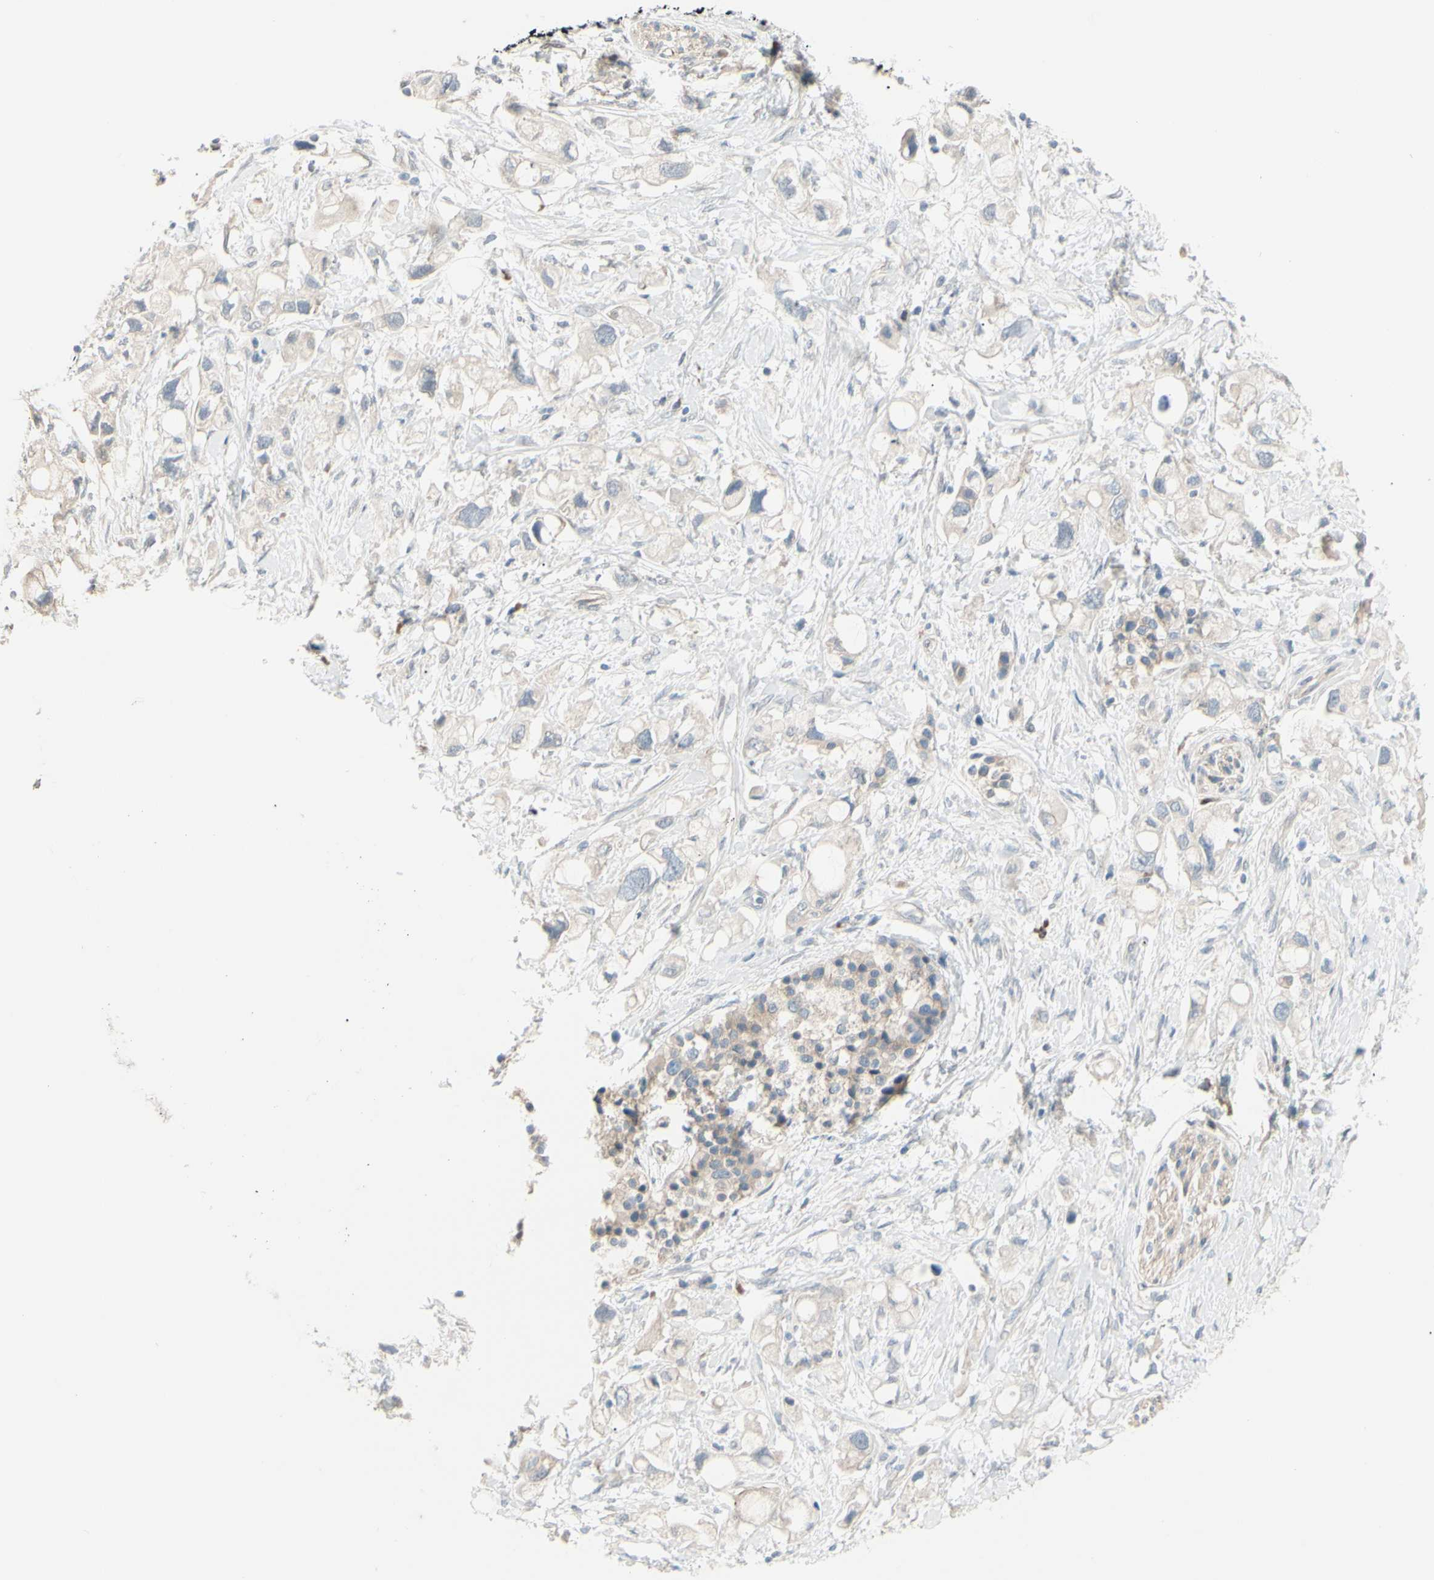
{"staining": {"intensity": "negative", "quantity": "none", "location": "none"}, "tissue": "pancreatic cancer", "cell_type": "Tumor cells", "image_type": "cancer", "snomed": [{"axis": "morphology", "description": "Adenocarcinoma, NOS"}, {"axis": "topography", "description": "Pancreas"}], "caption": "DAB (3,3'-diaminobenzidine) immunohistochemical staining of pancreatic adenocarcinoma reveals no significant staining in tumor cells.", "gene": "LRRK1", "patient": {"sex": "female", "age": 56}}